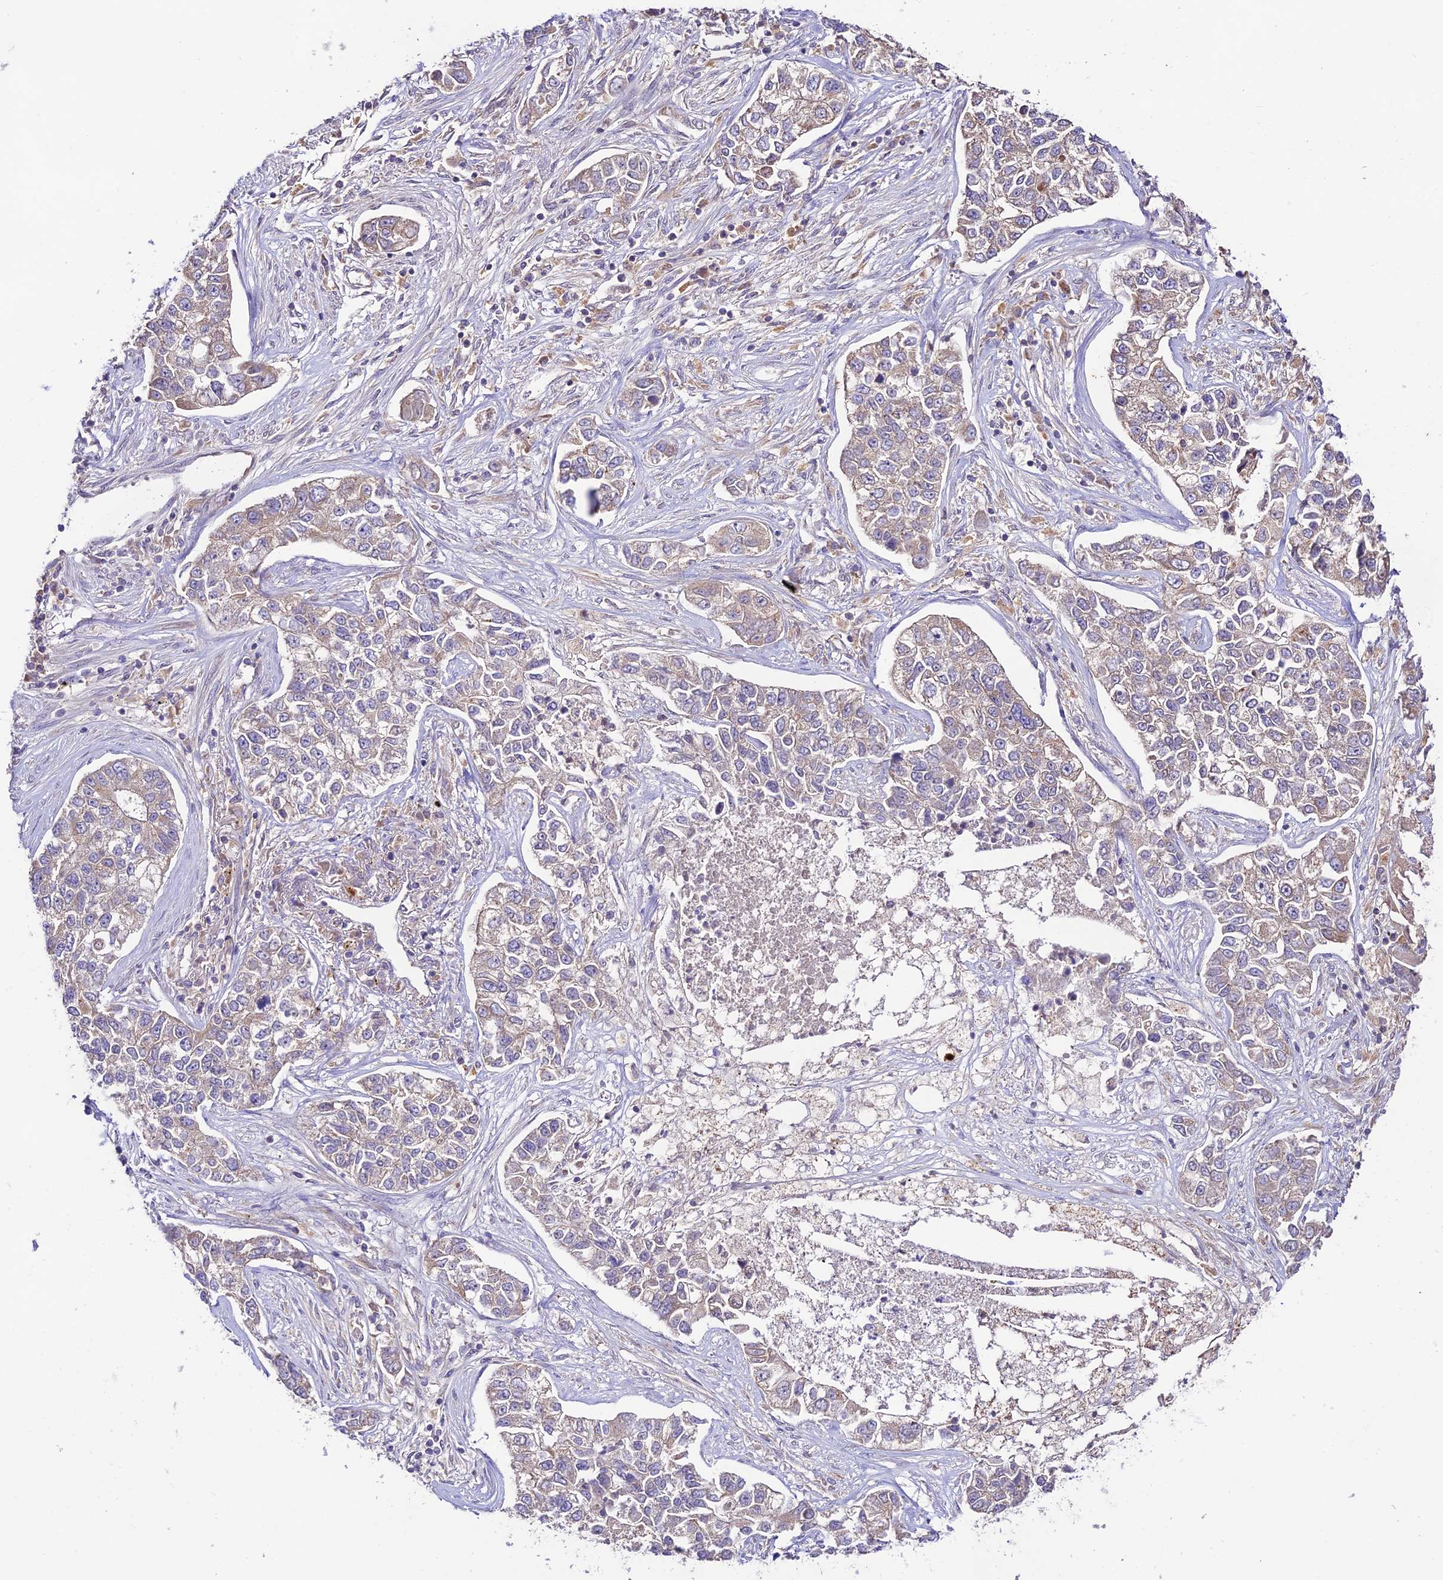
{"staining": {"intensity": "weak", "quantity": "<25%", "location": "cytoplasmic/membranous"}, "tissue": "lung cancer", "cell_type": "Tumor cells", "image_type": "cancer", "snomed": [{"axis": "morphology", "description": "Adenocarcinoma, NOS"}, {"axis": "topography", "description": "Lung"}], "caption": "Lung cancer stained for a protein using immunohistochemistry displays no expression tumor cells.", "gene": "TMEM259", "patient": {"sex": "male", "age": 49}}